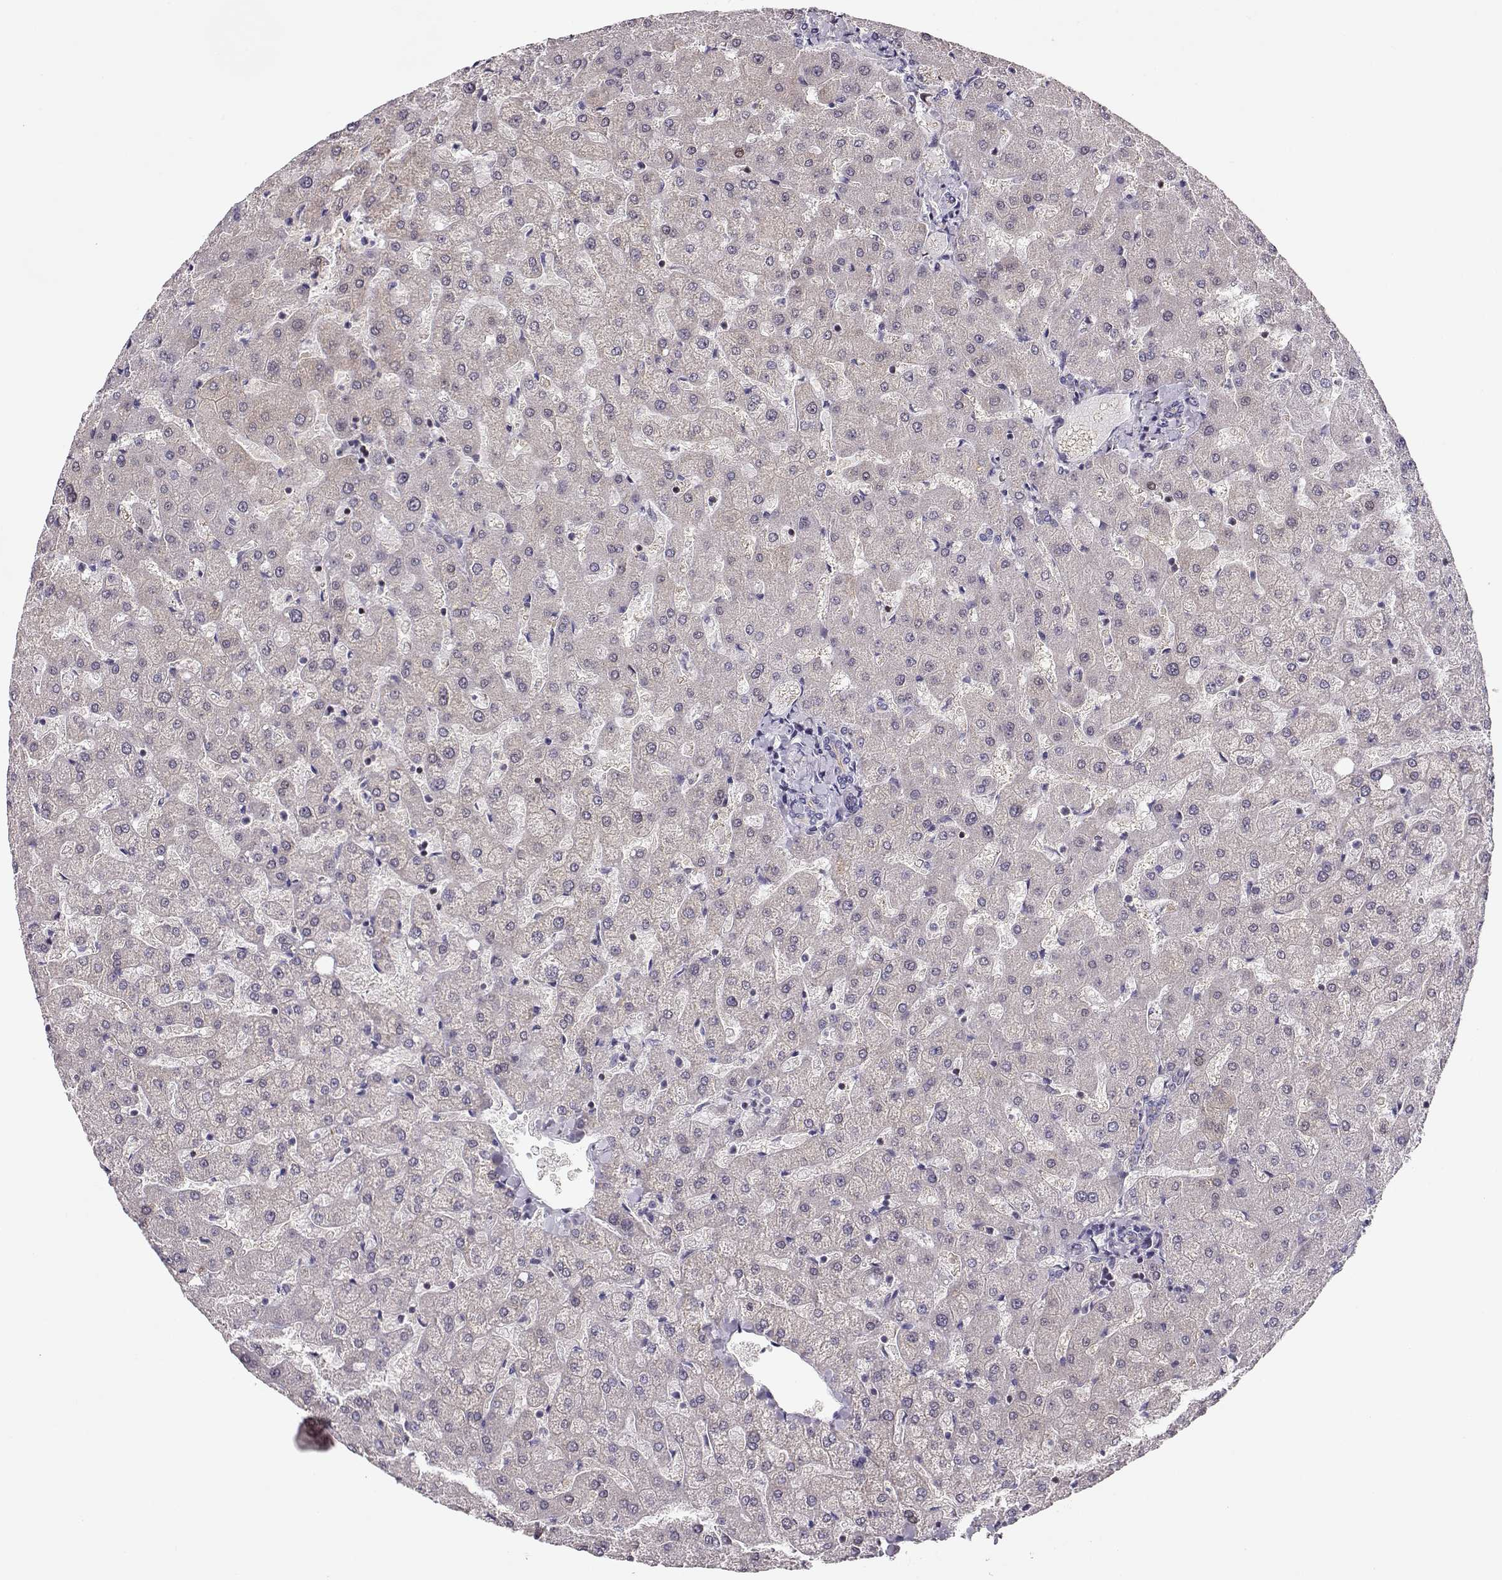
{"staining": {"intensity": "negative", "quantity": "none", "location": "none"}, "tissue": "liver", "cell_type": "Cholangiocytes", "image_type": "normal", "snomed": [{"axis": "morphology", "description": "Normal tissue, NOS"}, {"axis": "topography", "description": "Liver"}], "caption": "IHC micrograph of benign liver: liver stained with DAB displays no significant protein expression in cholangiocytes.", "gene": "CRX", "patient": {"sex": "female", "age": 50}}